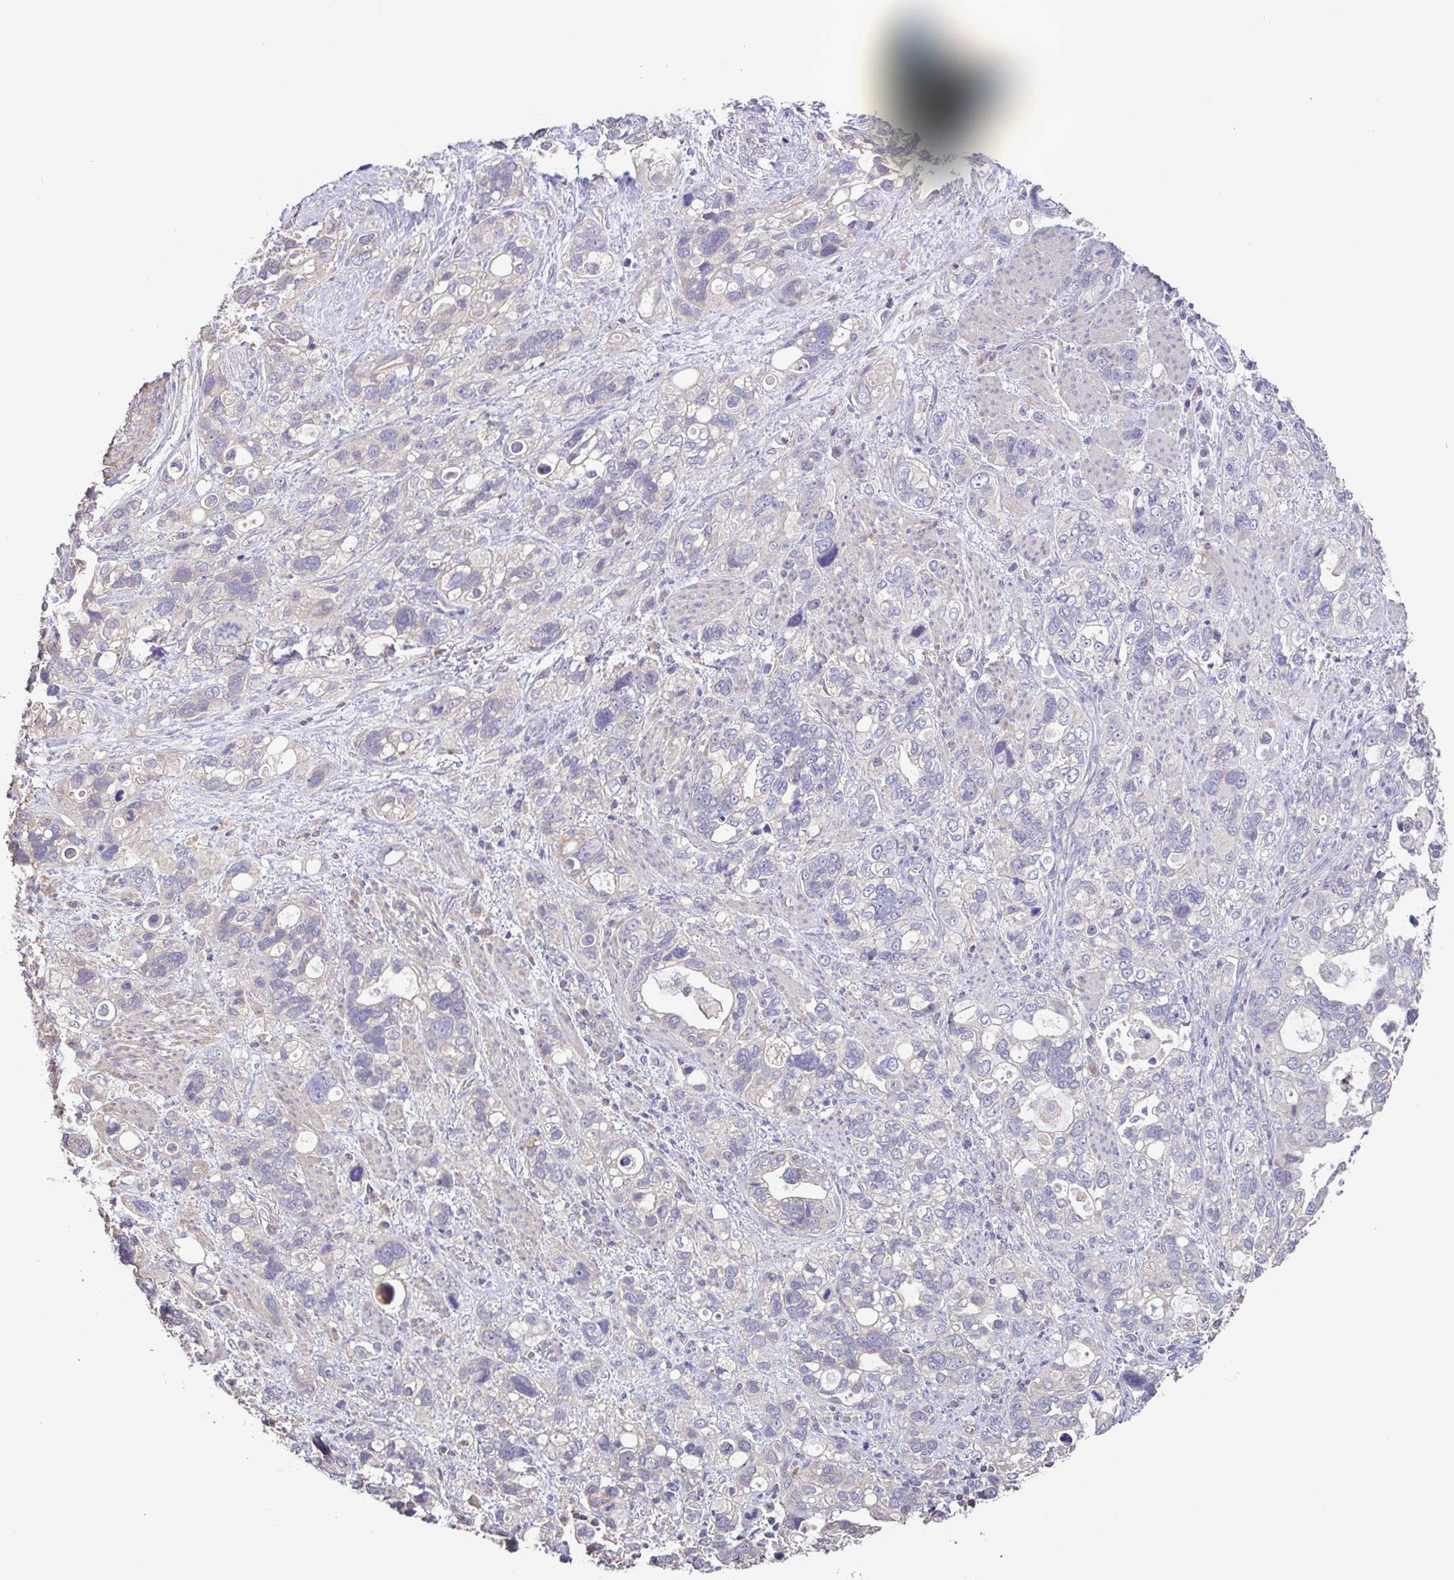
{"staining": {"intensity": "negative", "quantity": "none", "location": "none"}, "tissue": "stomach cancer", "cell_type": "Tumor cells", "image_type": "cancer", "snomed": [{"axis": "morphology", "description": "Adenocarcinoma, NOS"}, {"axis": "topography", "description": "Stomach, upper"}], "caption": "Image shows no protein expression in tumor cells of stomach cancer tissue.", "gene": "ACTRT2", "patient": {"sex": "female", "age": 81}}